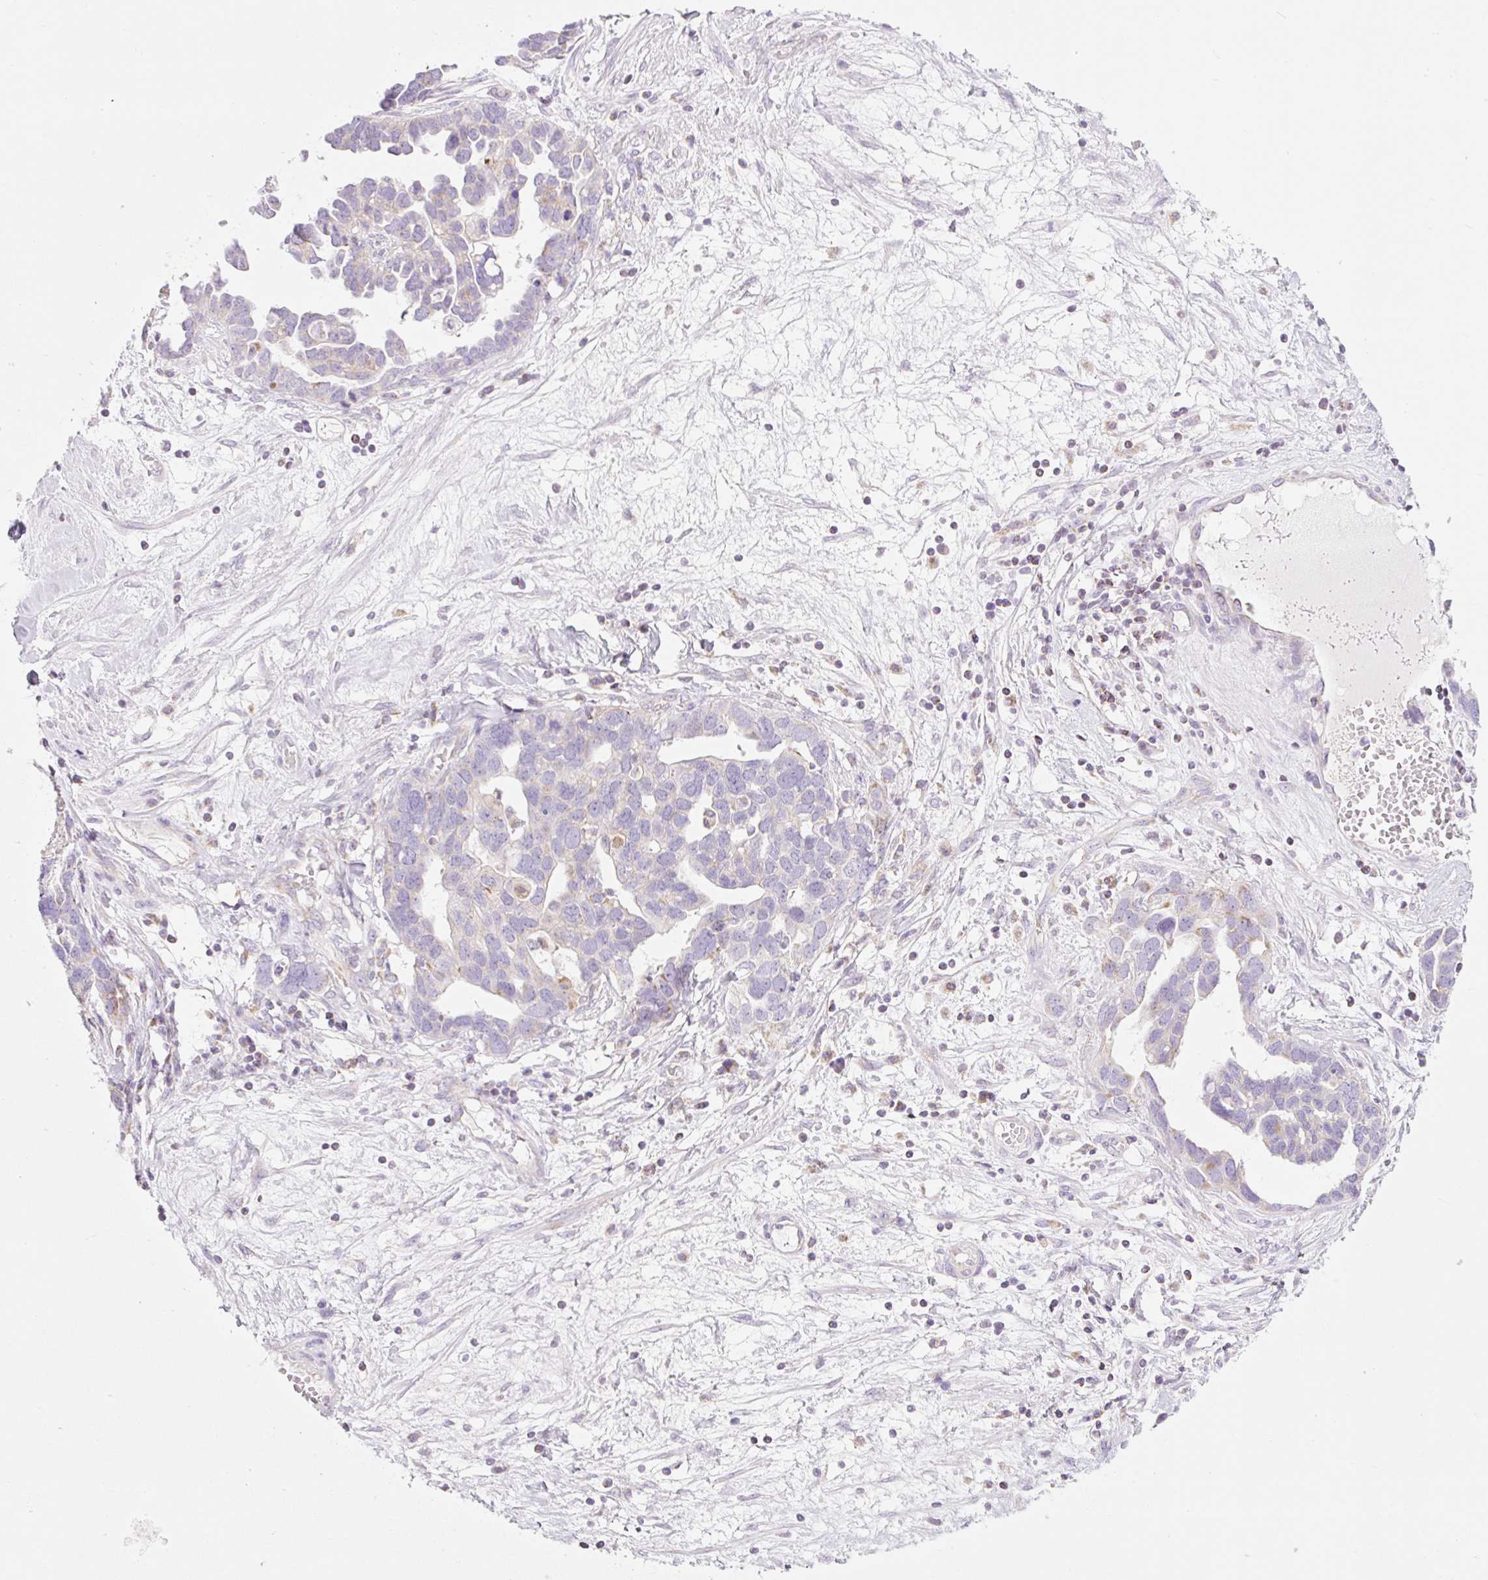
{"staining": {"intensity": "negative", "quantity": "none", "location": "none"}, "tissue": "ovarian cancer", "cell_type": "Tumor cells", "image_type": "cancer", "snomed": [{"axis": "morphology", "description": "Cystadenocarcinoma, serous, NOS"}, {"axis": "topography", "description": "Ovary"}], "caption": "Tumor cells show no significant staining in ovarian cancer.", "gene": "FOCAD", "patient": {"sex": "female", "age": 54}}